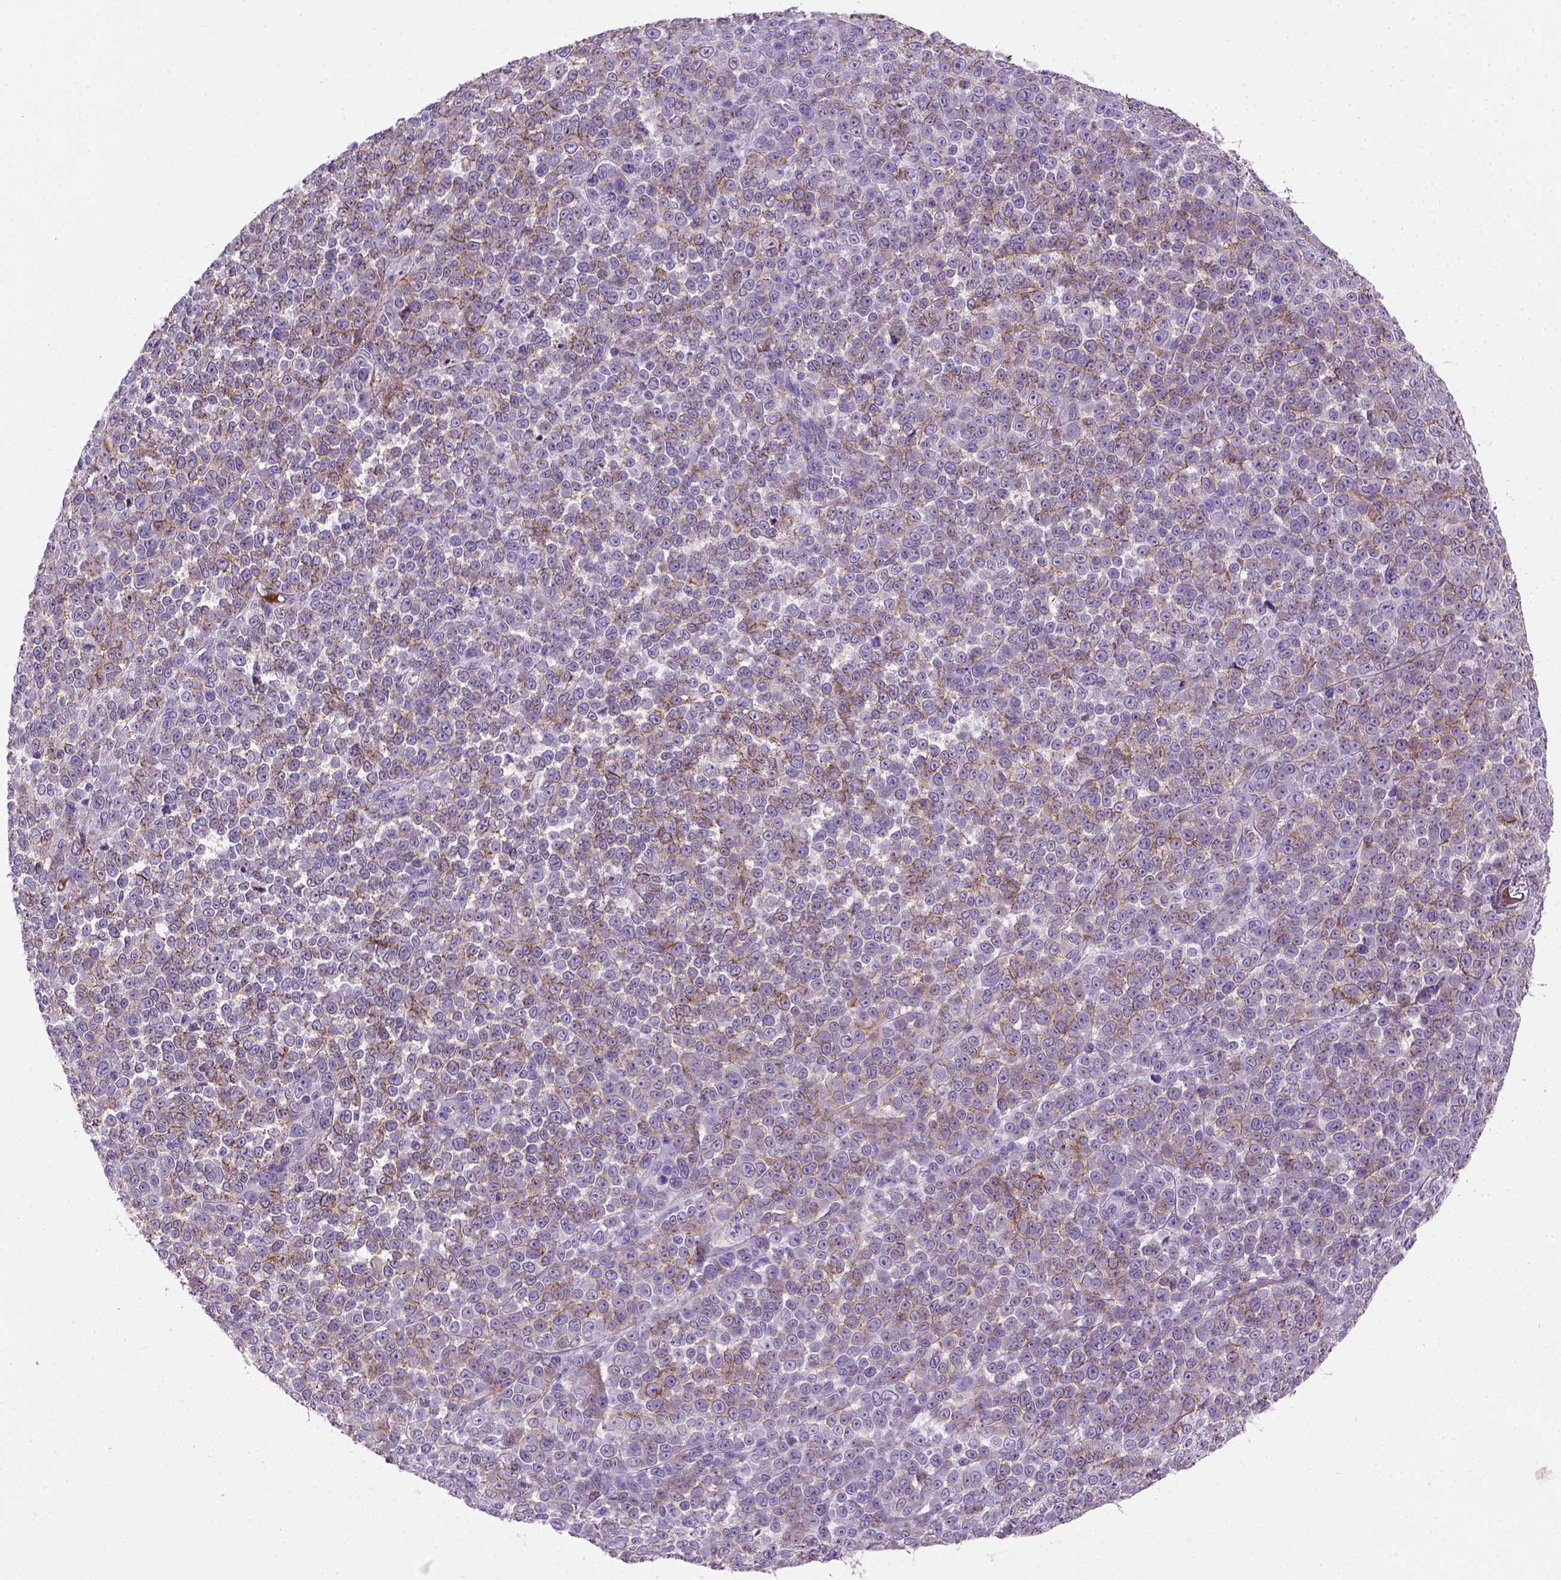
{"staining": {"intensity": "moderate", "quantity": "25%-75%", "location": "cytoplasmic/membranous"}, "tissue": "melanoma", "cell_type": "Tumor cells", "image_type": "cancer", "snomed": [{"axis": "morphology", "description": "Malignant melanoma, NOS"}, {"axis": "topography", "description": "Skin"}], "caption": "Melanoma stained with immunohistochemistry displays moderate cytoplasmic/membranous staining in about 25%-75% of tumor cells. Nuclei are stained in blue.", "gene": "CDH1", "patient": {"sex": "female", "age": 95}}